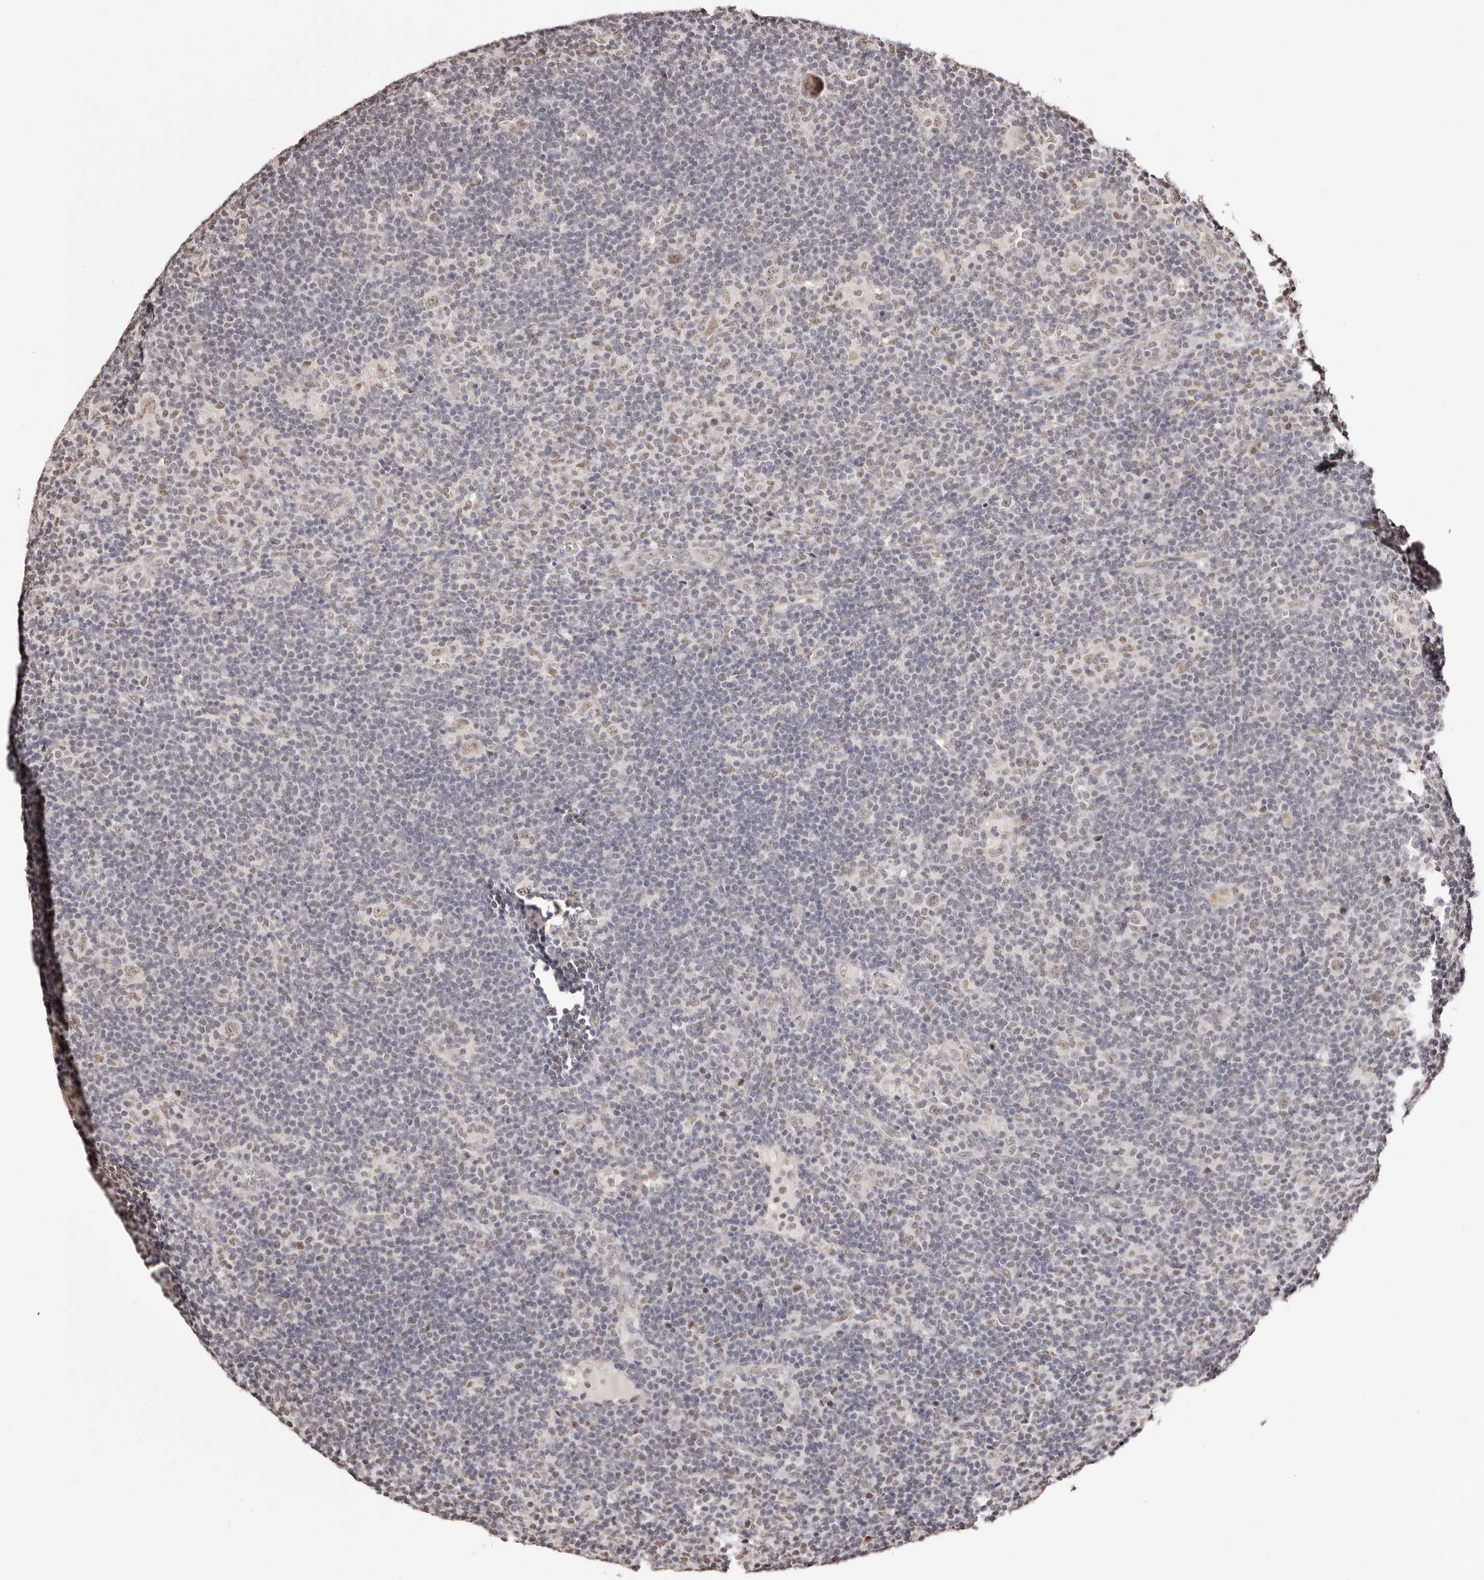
{"staining": {"intensity": "weak", "quantity": ">75%", "location": "nuclear"}, "tissue": "lymphoma", "cell_type": "Tumor cells", "image_type": "cancer", "snomed": [{"axis": "morphology", "description": "Hodgkin's disease, NOS"}, {"axis": "topography", "description": "Lymph node"}], "caption": "The histopathology image exhibits staining of lymphoma, revealing weak nuclear protein expression (brown color) within tumor cells.", "gene": "BICRAL", "patient": {"sex": "female", "age": 57}}